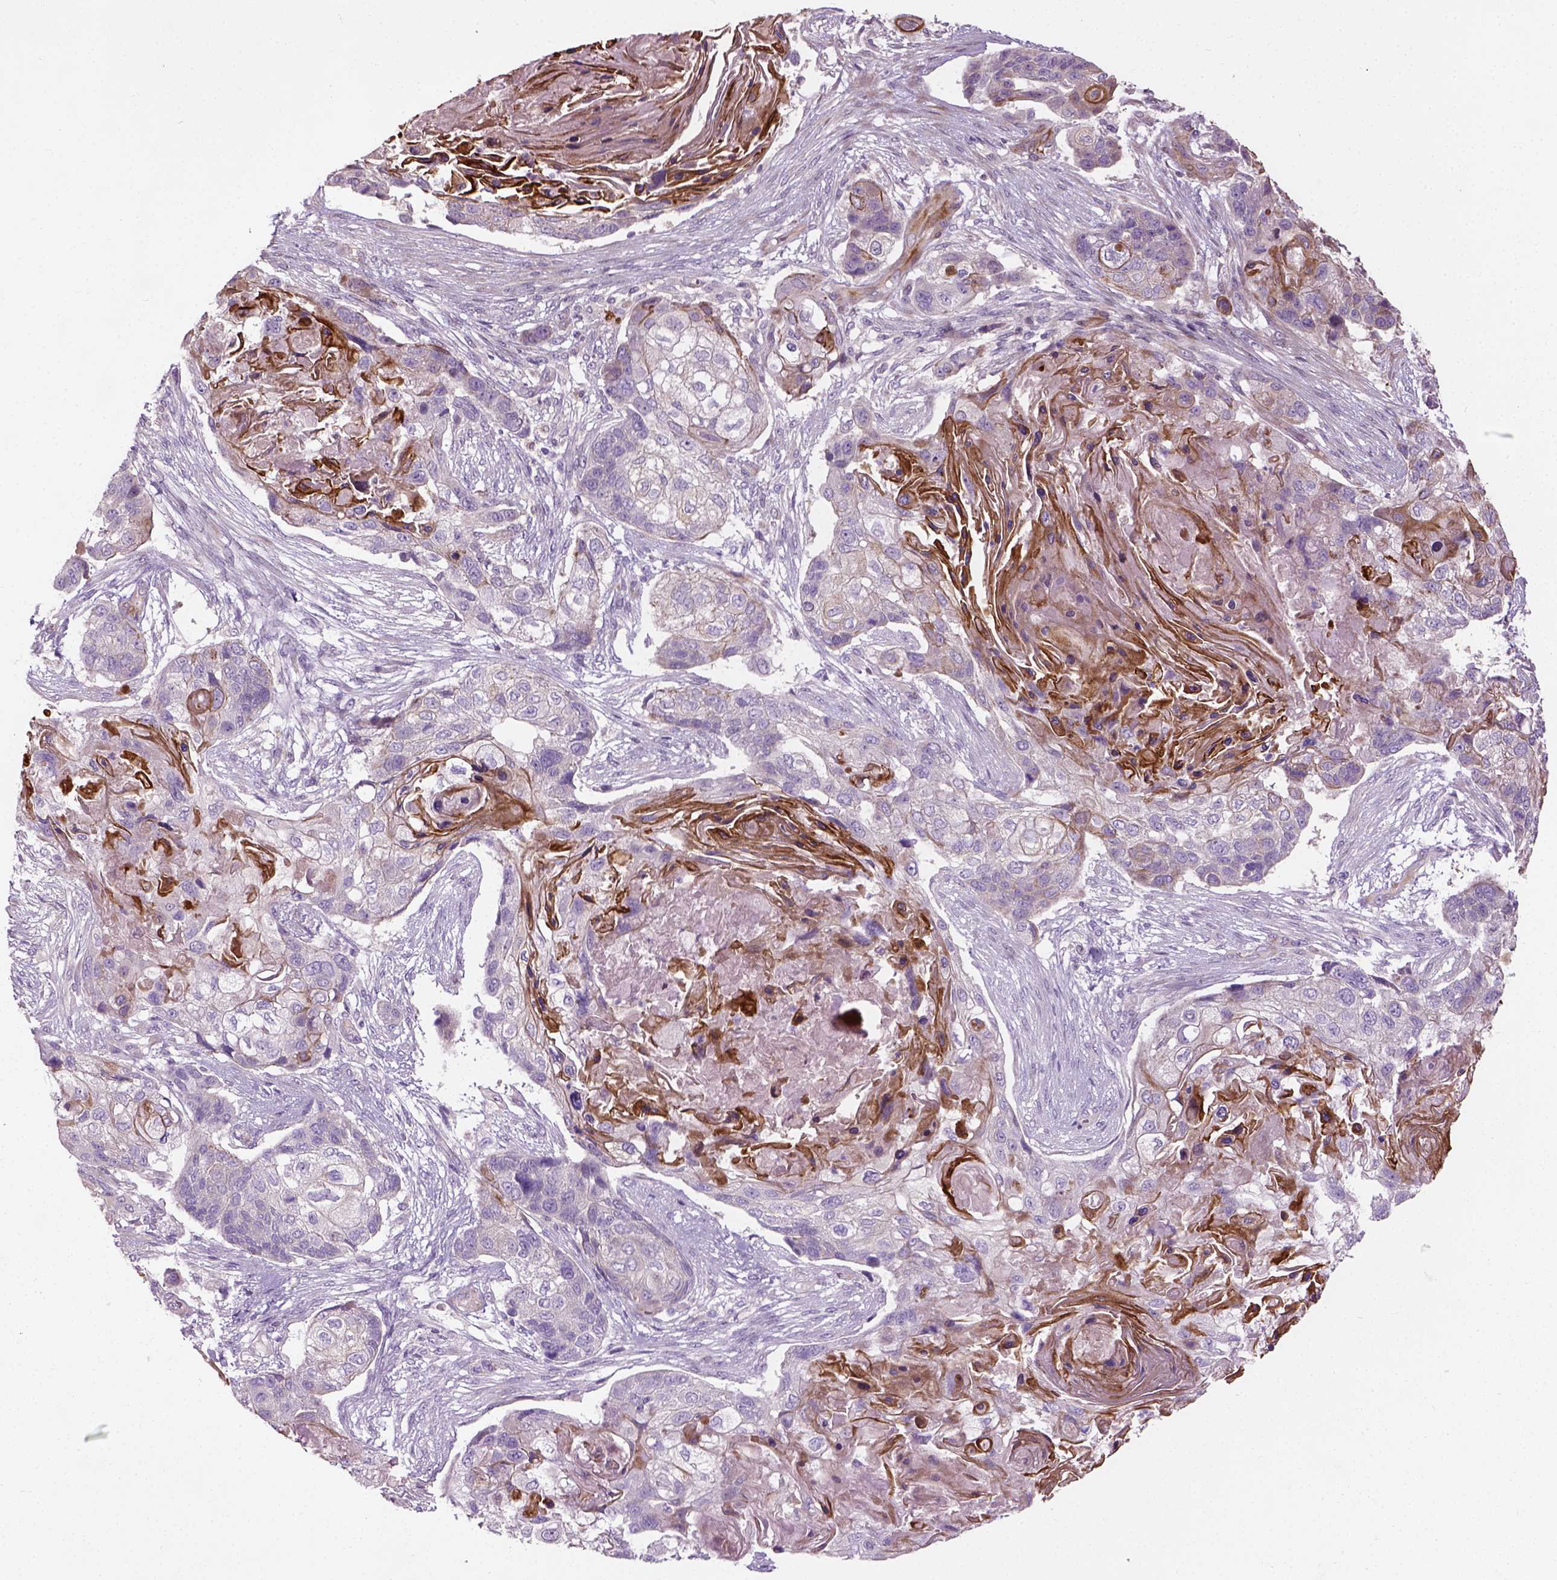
{"staining": {"intensity": "moderate", "quantity": "25%-75%", "location": "cytoplasmic/membranous"}, "tissue": "lung cancer", "cell_type": "Tumor cells", "image_type": "cancer", "snomed": [{"axis": "morphology", "description": "Squamous cell carcinoma, NOS"}, {"axis": "topography", "description": "Lung"}], "caption": "Immunohistochemistry (IHC) staining of lung squamous cell carcinoma, which reveals medium levels of moderate cytoplasmic/membranous staining in about 25%-75% of tumor cells indicating moderate cytoplasmic/membranous protein staining. The staining was performed using DAB (brown) for protein detection and nuclei were counterstained in hematoxylin (blue).", "gene": "PKP3", "patient": {"sex": "male", "age": 69}}